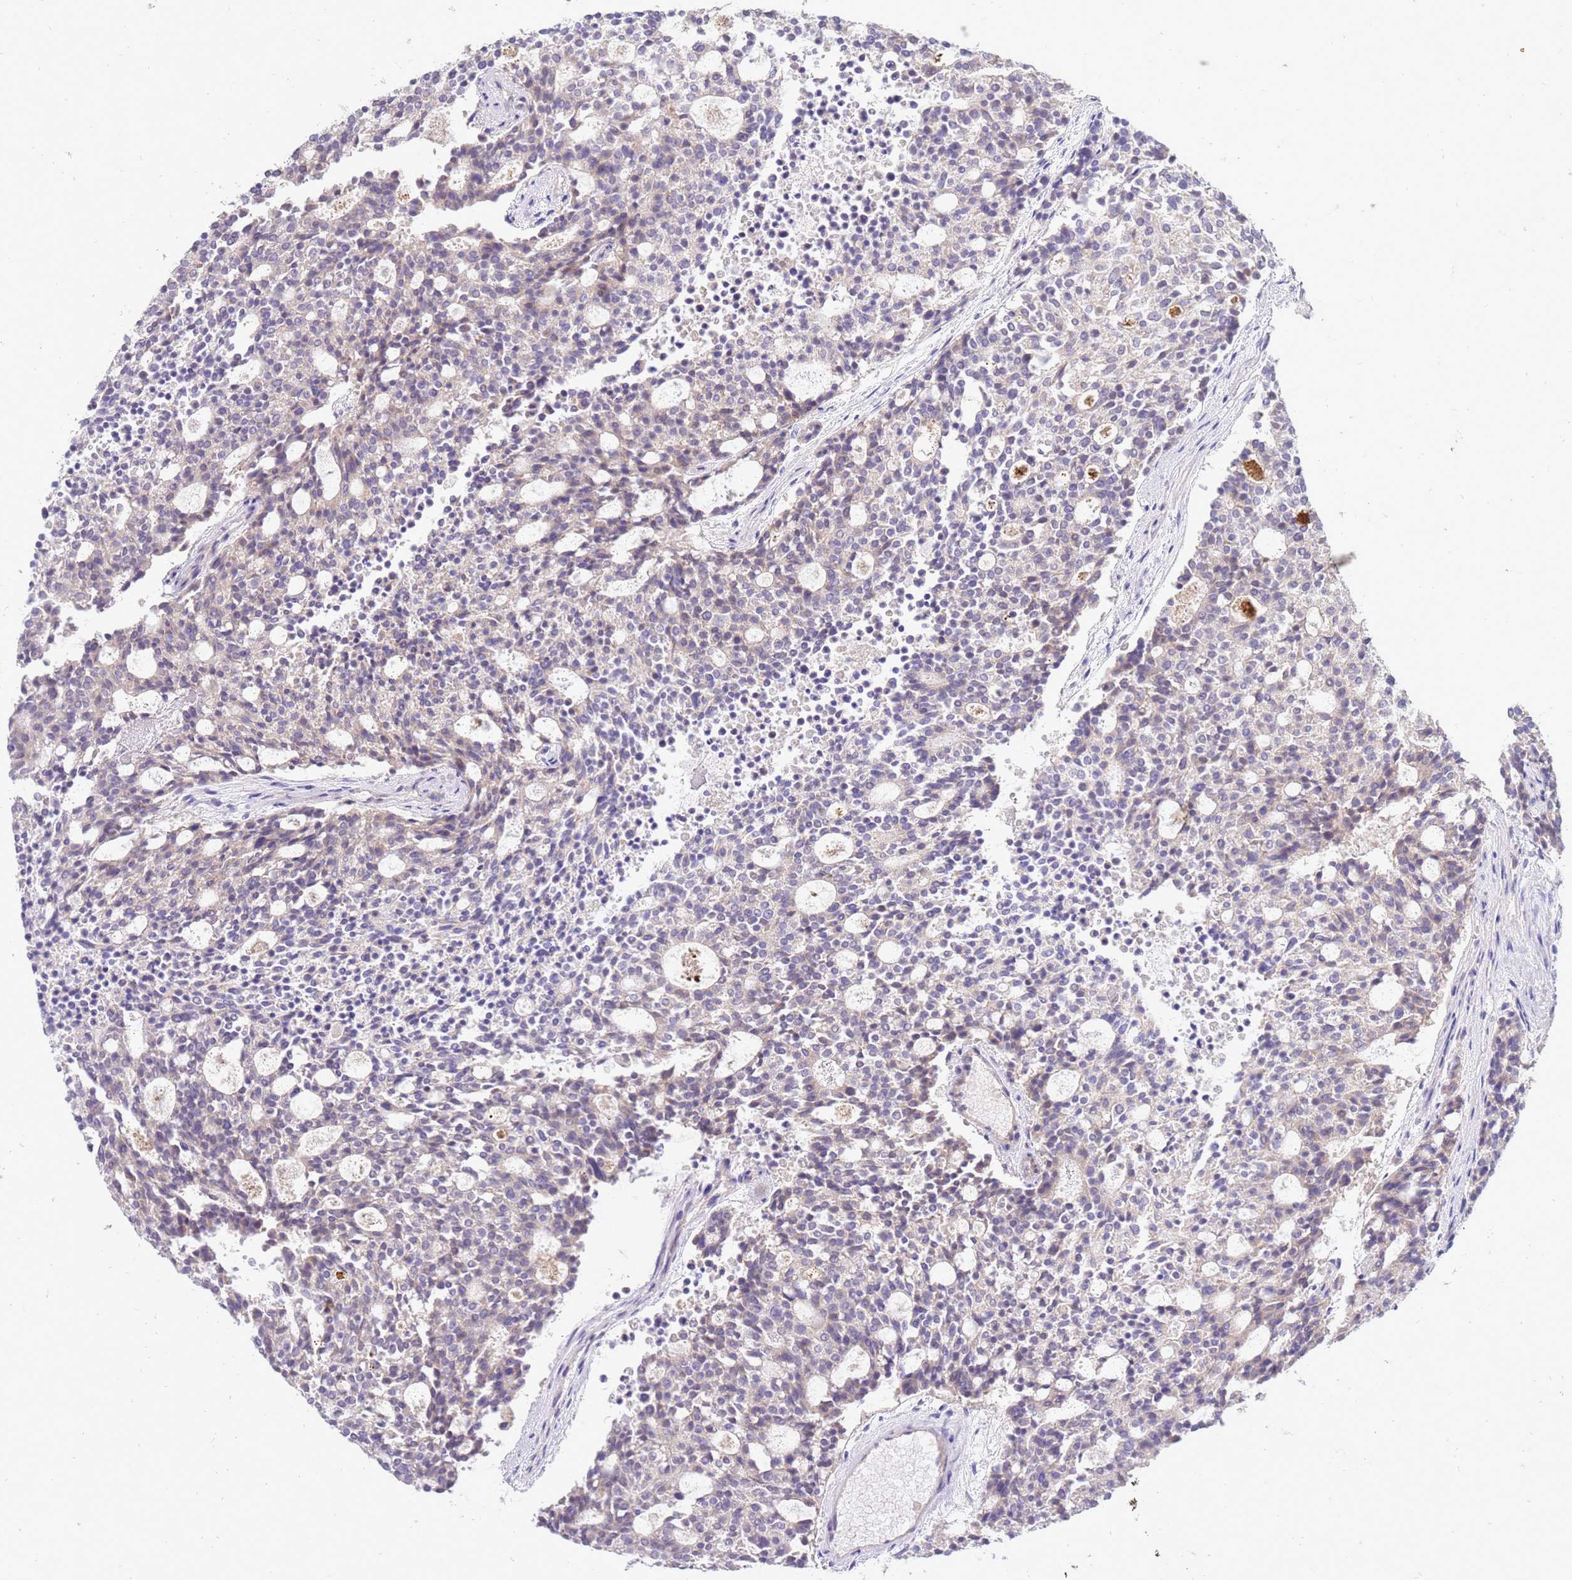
{"staining": {"intensity": "weak", "quantity": "<25%", "location": "cytoplasmic/membranous"}, "tissue": "carcinoid", "cell_type": "Tumor cells", "image_type": "cancer", "snomed": [{"axis": "morphology", "description": "Carcinoid, malignant, NOS"}, {"axis": "topography", "description": "Pancreas"}], "caption": "The photomicrograph displays no staining of tumor cells in carcinoid.", "gene": "STK25", "patient": {"sex": "female", "age": 54}}